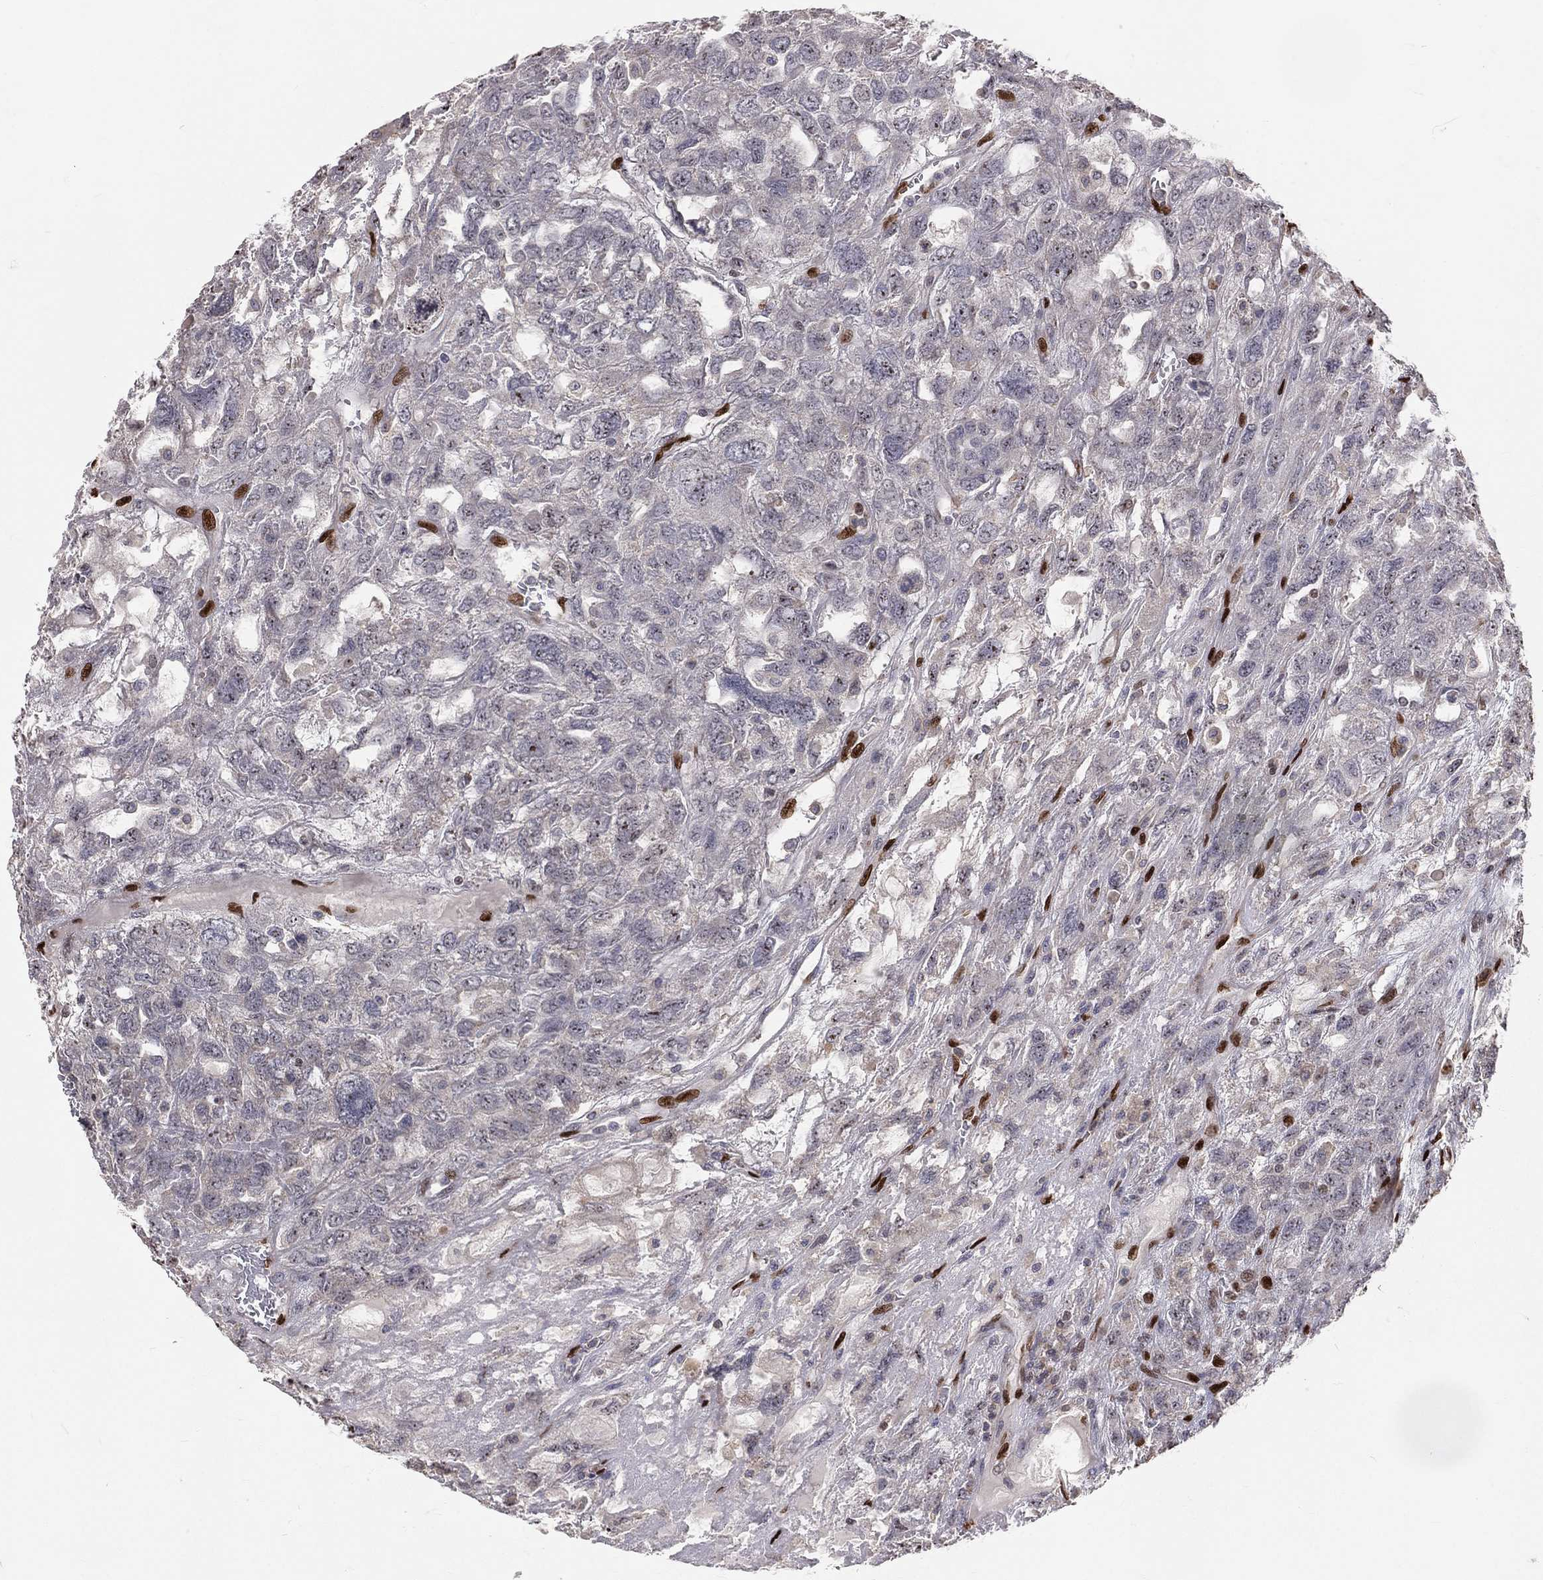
{"staining": {"intensity": "negative", "quantity": "none", "location": "none"}, "tissue": "testis cancer", "cell_type": "Tumor cells", "image_type": "cancer", "snomed": [{"axis": "morphology", "description": "Seminoma, NOS"}, {"axis": "topography", "description": "Testis"}], "caption": "Immunohistochemistry (IHC) histopathology image of human testis seminoma stained for a protein (brown), which displays no expression in tumor cells. The staining was performed using DAB to visualize the protein expression in brown, while the nuclei were stained in blue with hematoxylin (Magnification: 20x).", "gene": "ZEB1", "patient": {"sex": "male", "age": 52}}